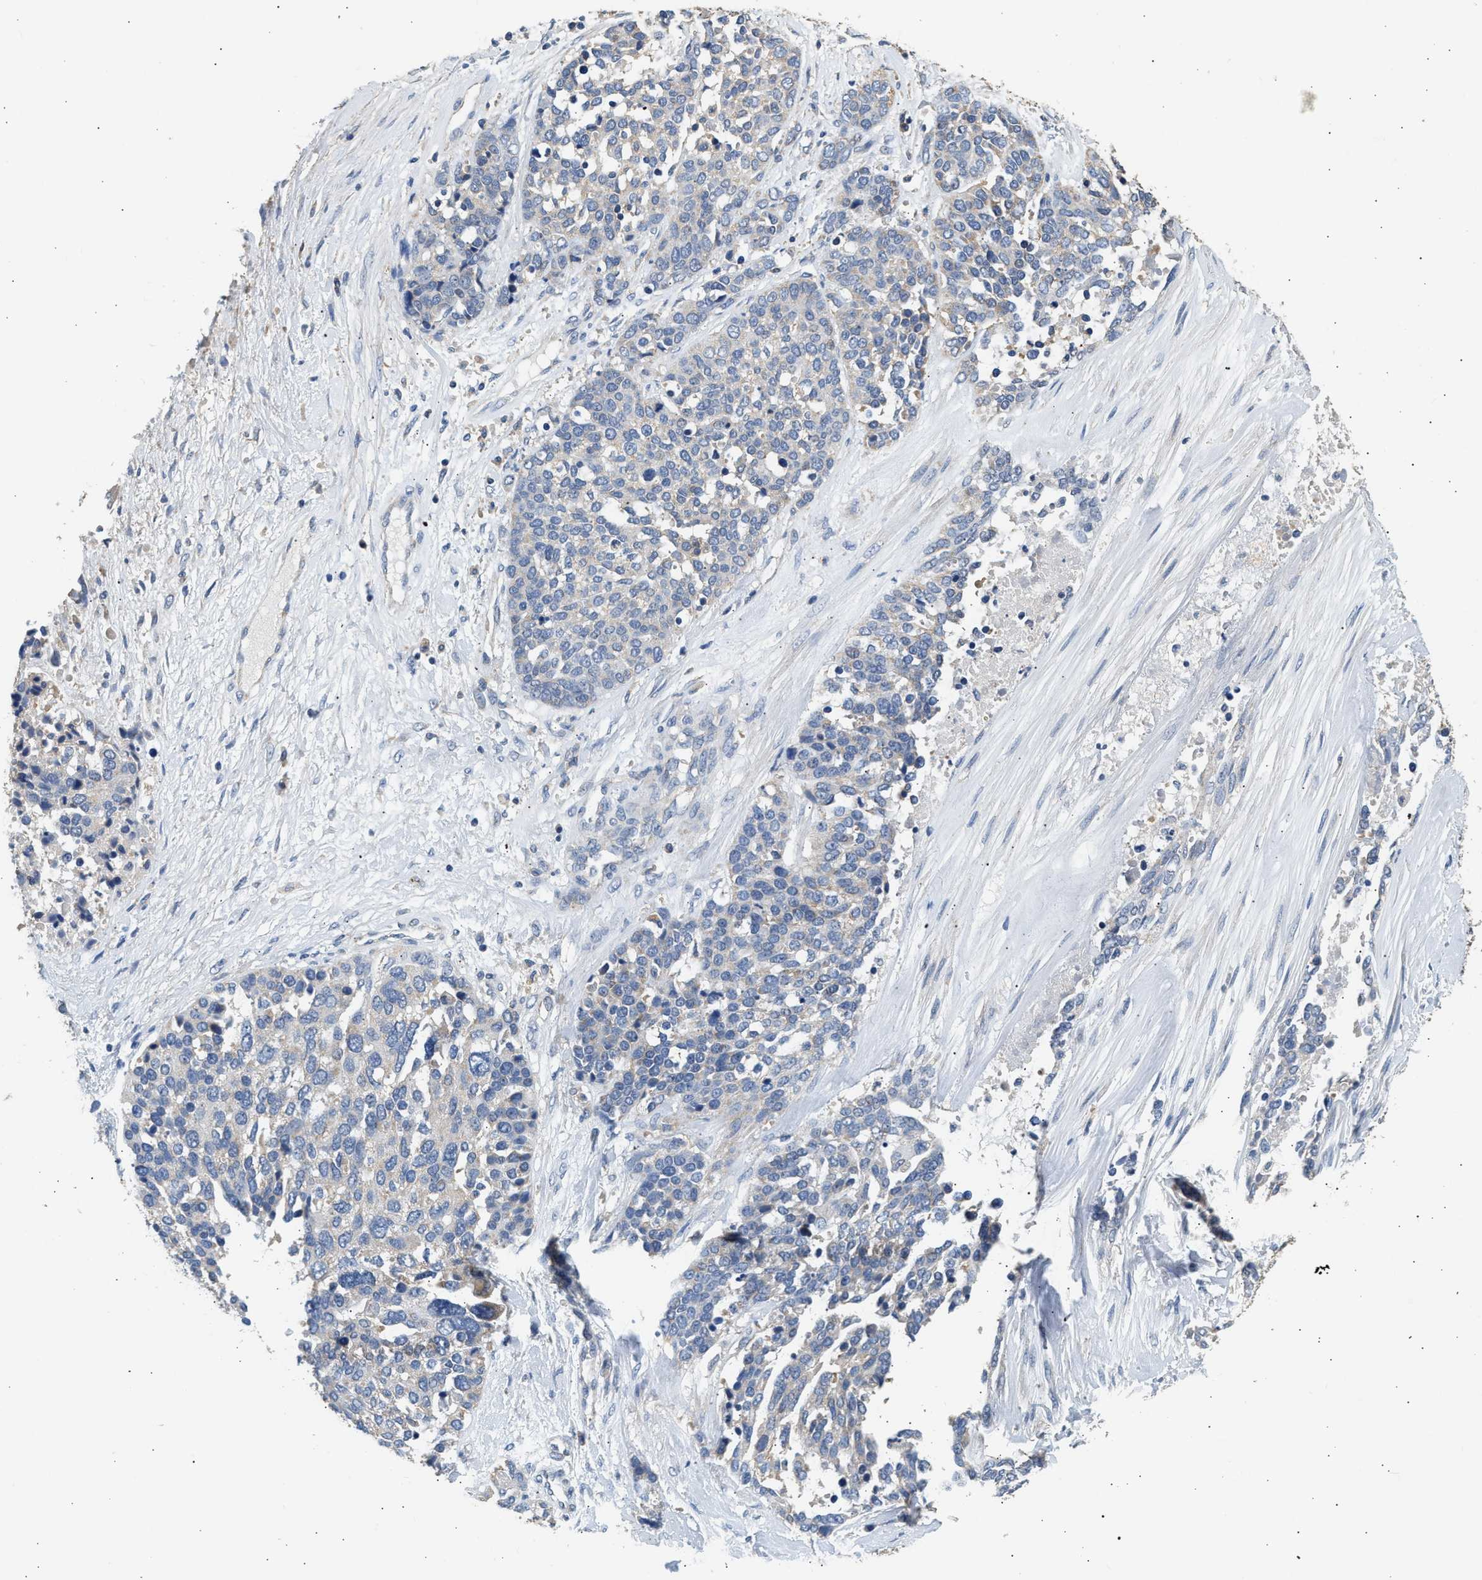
{"staining": {"intensity": "negative", "quantity": "none", "location": "none"}, "tissue": "ovarian cancer", "cell_type": "Tumor cells", "image_type": "cancer", "snomed": [{"axis": "morphology", "description": "Cystadenocarcinoma, serous, NOS"}, {"axis": "topography", "description": "Ovary"}], "caption": "IHC histopathology image of human ovarian serous cystadenocarcinoma stained for a protein (brown), which shows no staining in tumor cells.", "gene": "WDR31", "patient": {"sex": "female", "age": 44}}